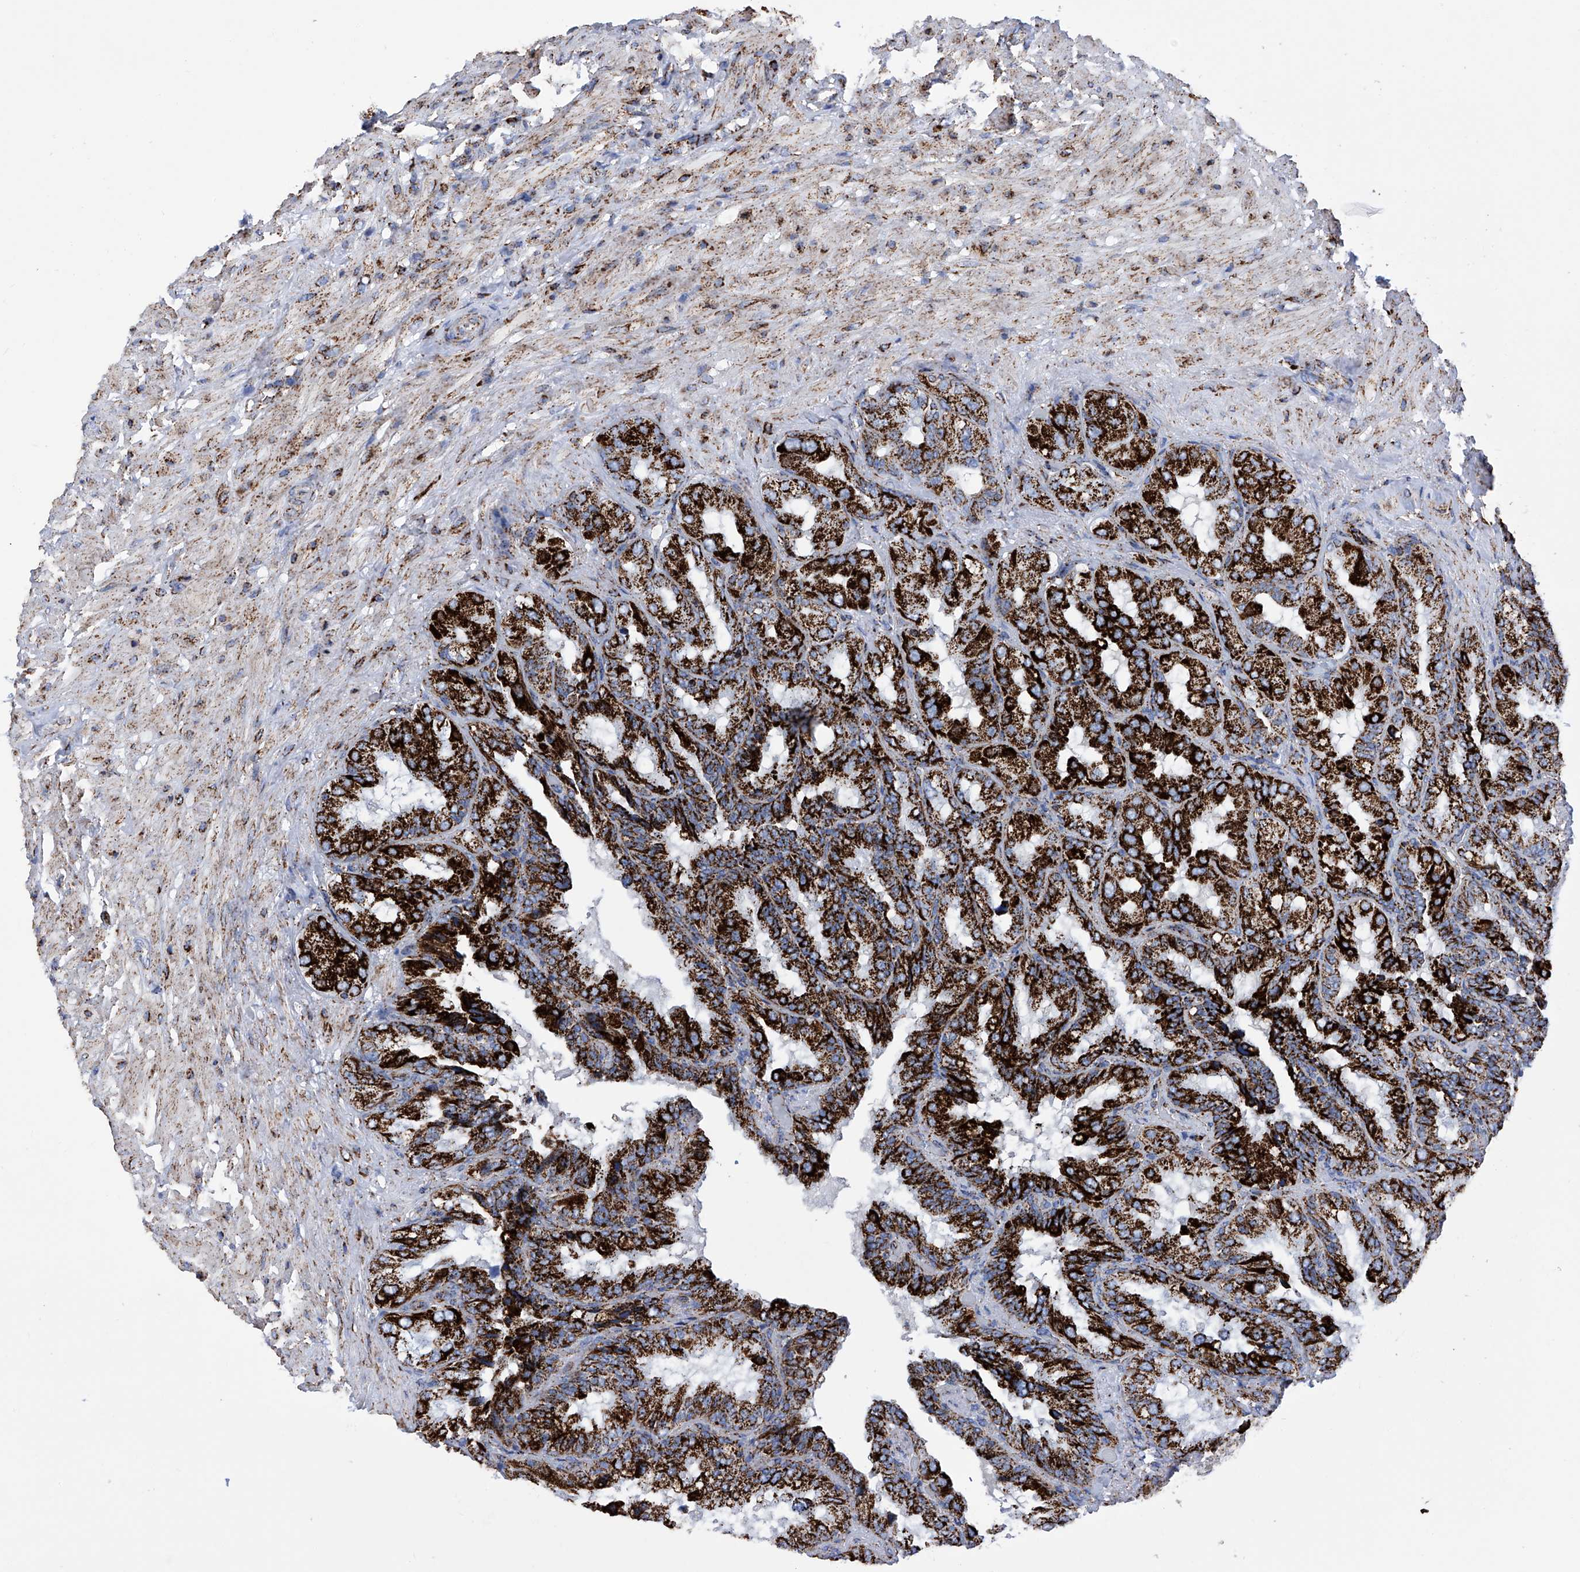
{"staining": {"intensity": "strong", "quantity": ">75%", "location": "cytoplasmic/membranous"}, "tissue": "seminal vesicle", "cell_type": "Glandular cells", "image_type": "normal", "snomed": [{"axis": "morphology", "description": "Normal tissue, NOS"}, {"axis": "topography", "description": "Seminal veicle"}, {"axis": "topography", "description": "Peripheral nerve tissue"}], "caption": "Seminal vesicle stained with a brown dye displays strong cytoplasmic/membranous positive positivity in about >75% of glandular cells.", "gene": "ATP5PF", "patient": {"sex": "male", "age": 63}}